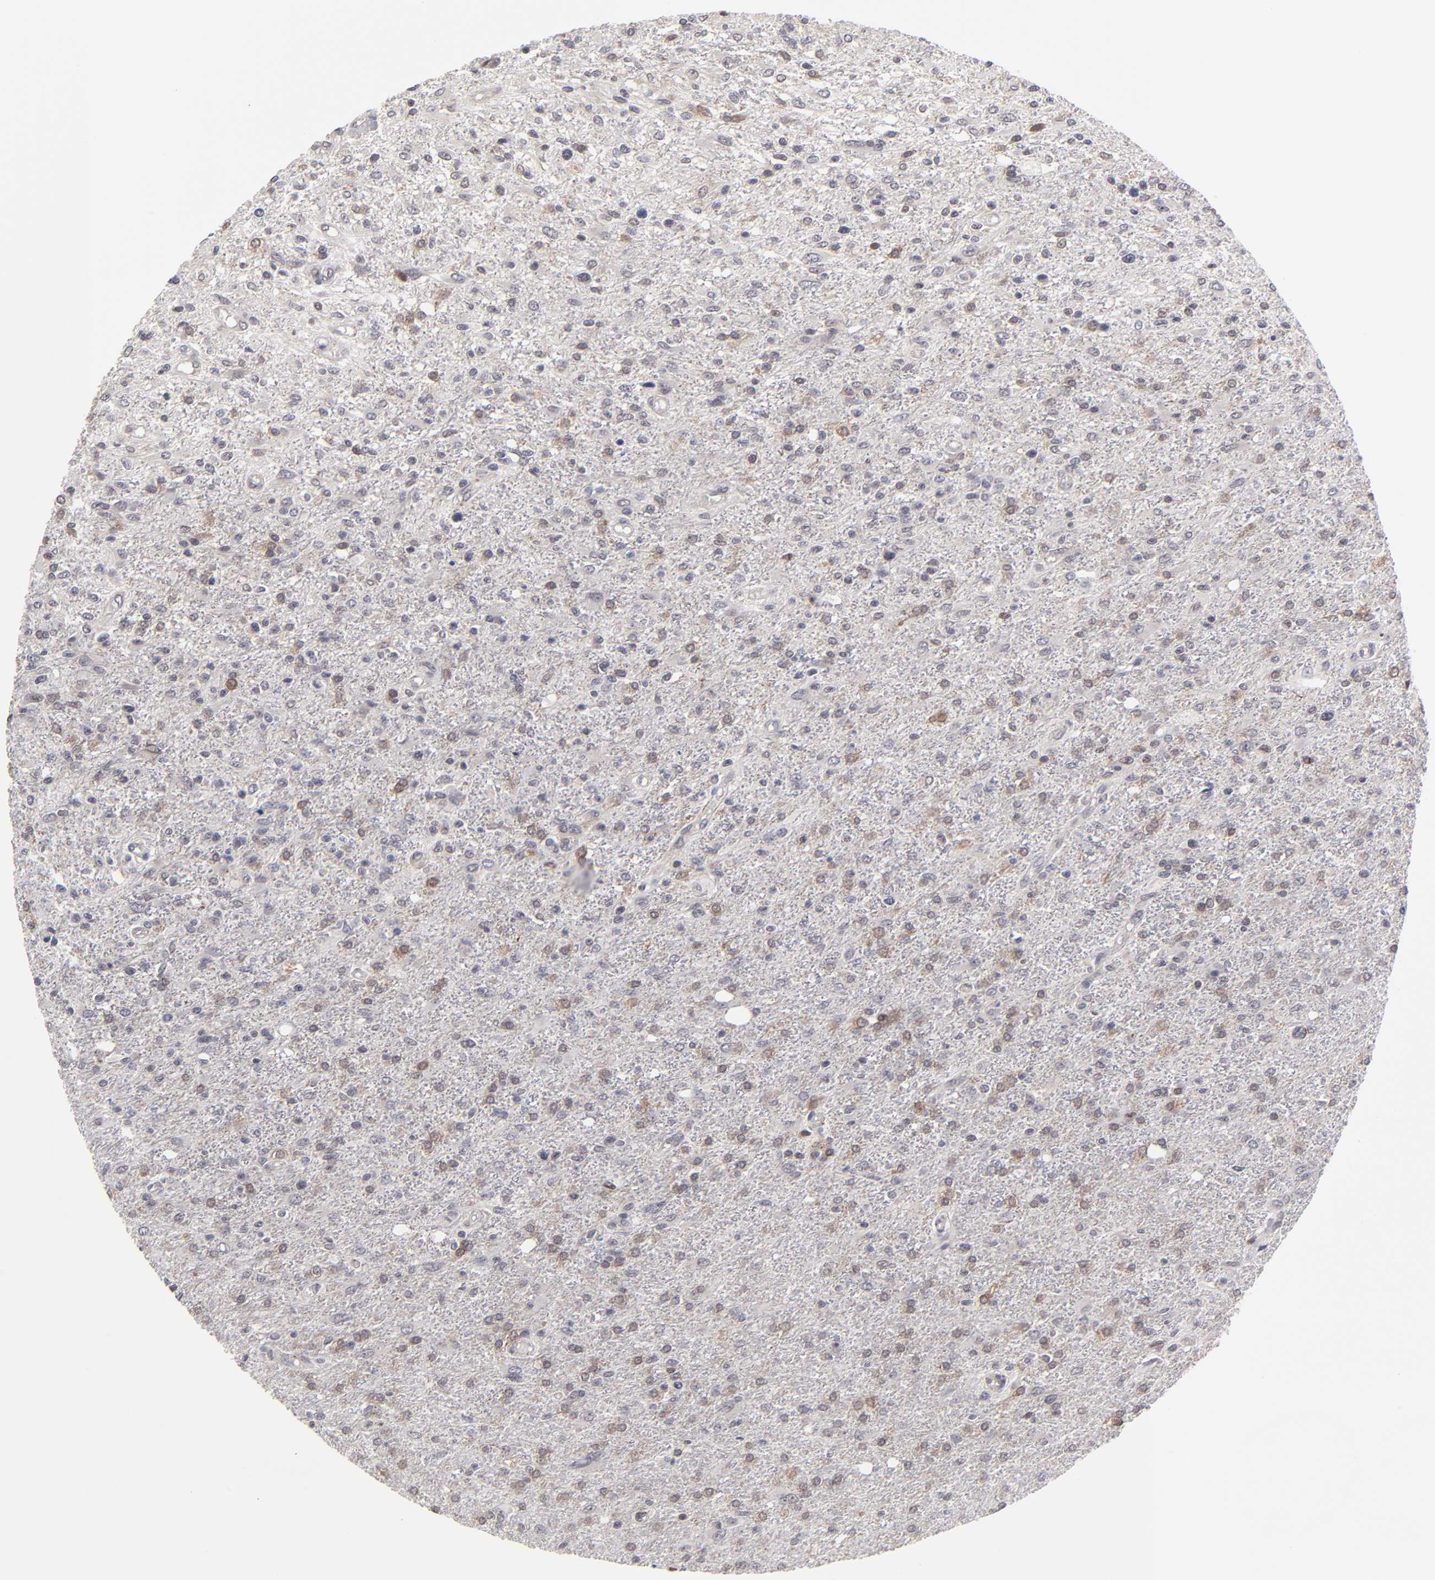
{"staining": {"intensity": "weak", "quantity": "<25%", "location": "nuclear"}, "tissue": "glioma", "cell_type": "Tumor cells", "image_type": "cancer", "snomed": [{"axis": "morphology", "description": "Glioma, malignant, High grade"}, {"axis": "topography", "description": "Cerebral cortex"}], "caption": "Tumor cells are negative for protein expression in human high-grade glioma (malignant).", "gene": "ZNF419", "patient": {"sex": "male", "age": 76}}